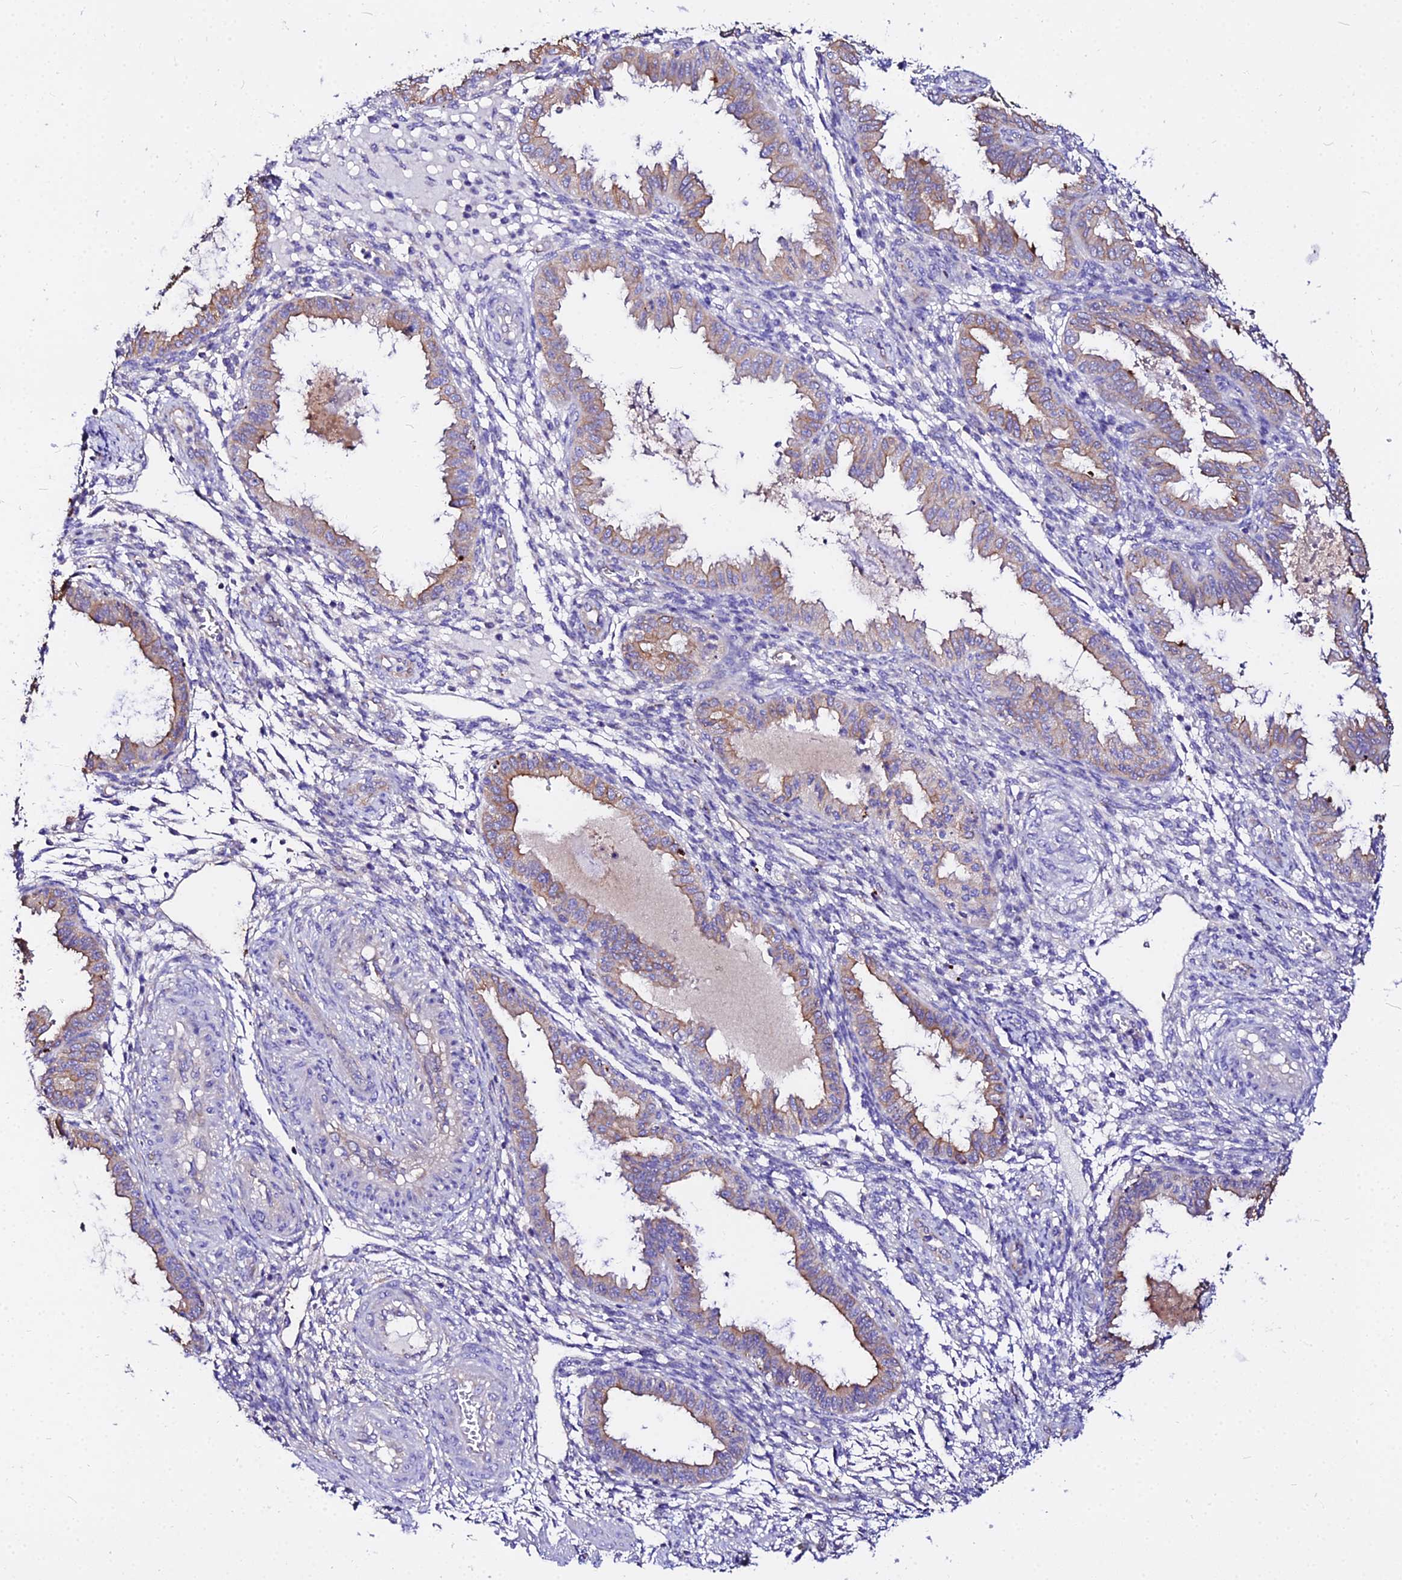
{"staining": {"intensity": "negative", "quantity": "none", "location": "none"}, "tissue": "endometrium", "cell_type": "Cells in endometrial stroma", "image_type": "normal", "snomed": [{"axis": "morphology", "description": "Normal tissue, NOS"}, {"axis": "topography", "description": "Endometrium"}], "caption": "DAB immunohistochemical staining of benign human endometrium reveals no significant staining in cells in endometrial stroma.", "gene": "DAW1", "patient": {"sex": "female", "age": 33}}